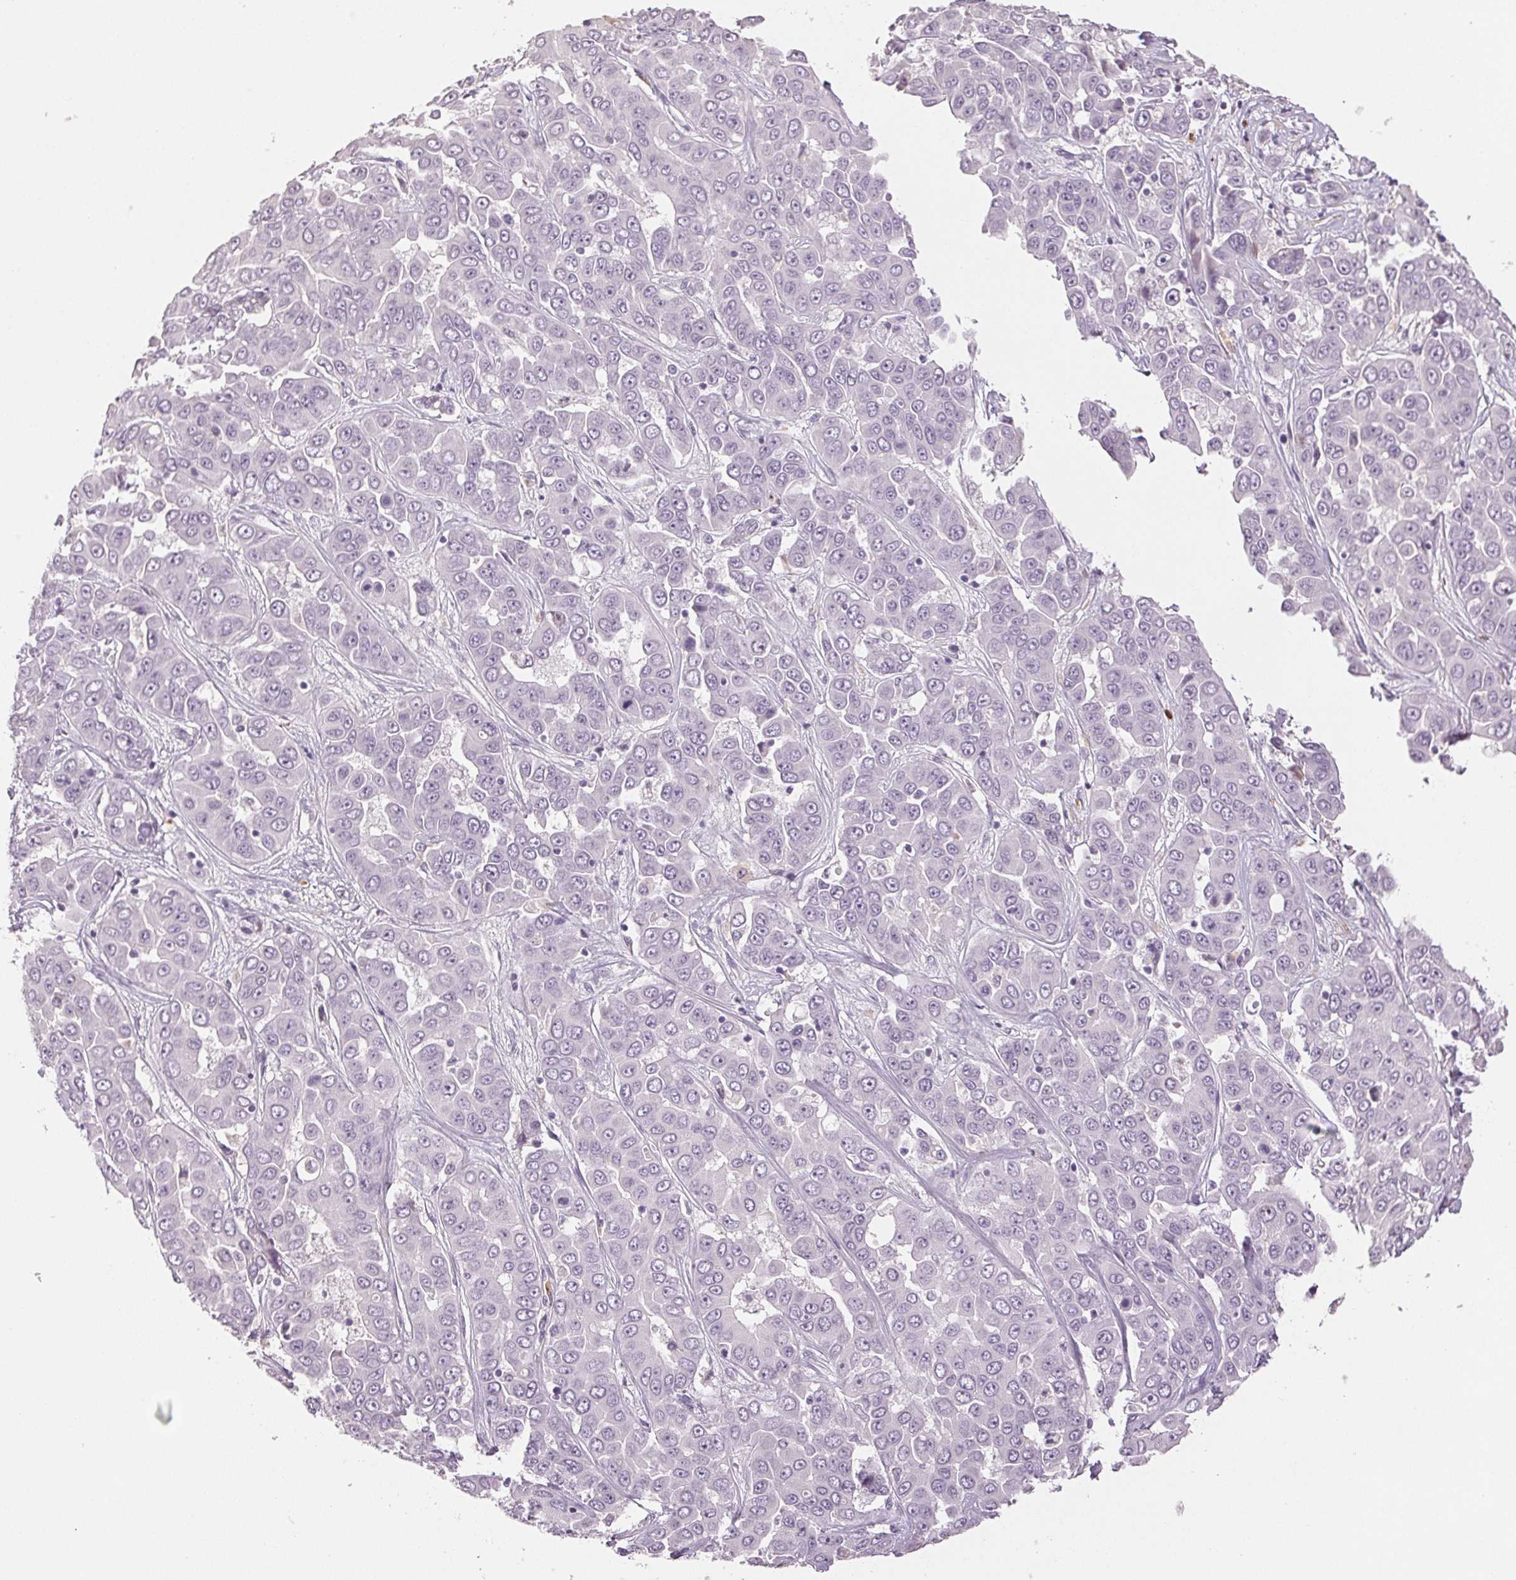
{"staining": {"intensity": "negative", "quantity": "none", "location": "none"}, "tissue": "liver cancer", "cell_type": "Tumor cells", "image_type": "cancer", "snomed": [{"axis": "morphology", "description": "Cholangiocarcinoma"}, {"axis": "topography", "description": "Liver"}], "caption": "The photomicrograph demonstrates no significant staining in tumor cells of liver cancer. (Immunohistochemistry (ihc), brightfield microscopy, high magnification).", "gene": "LTF", "patient": {"sex": "female", "age": 52}}